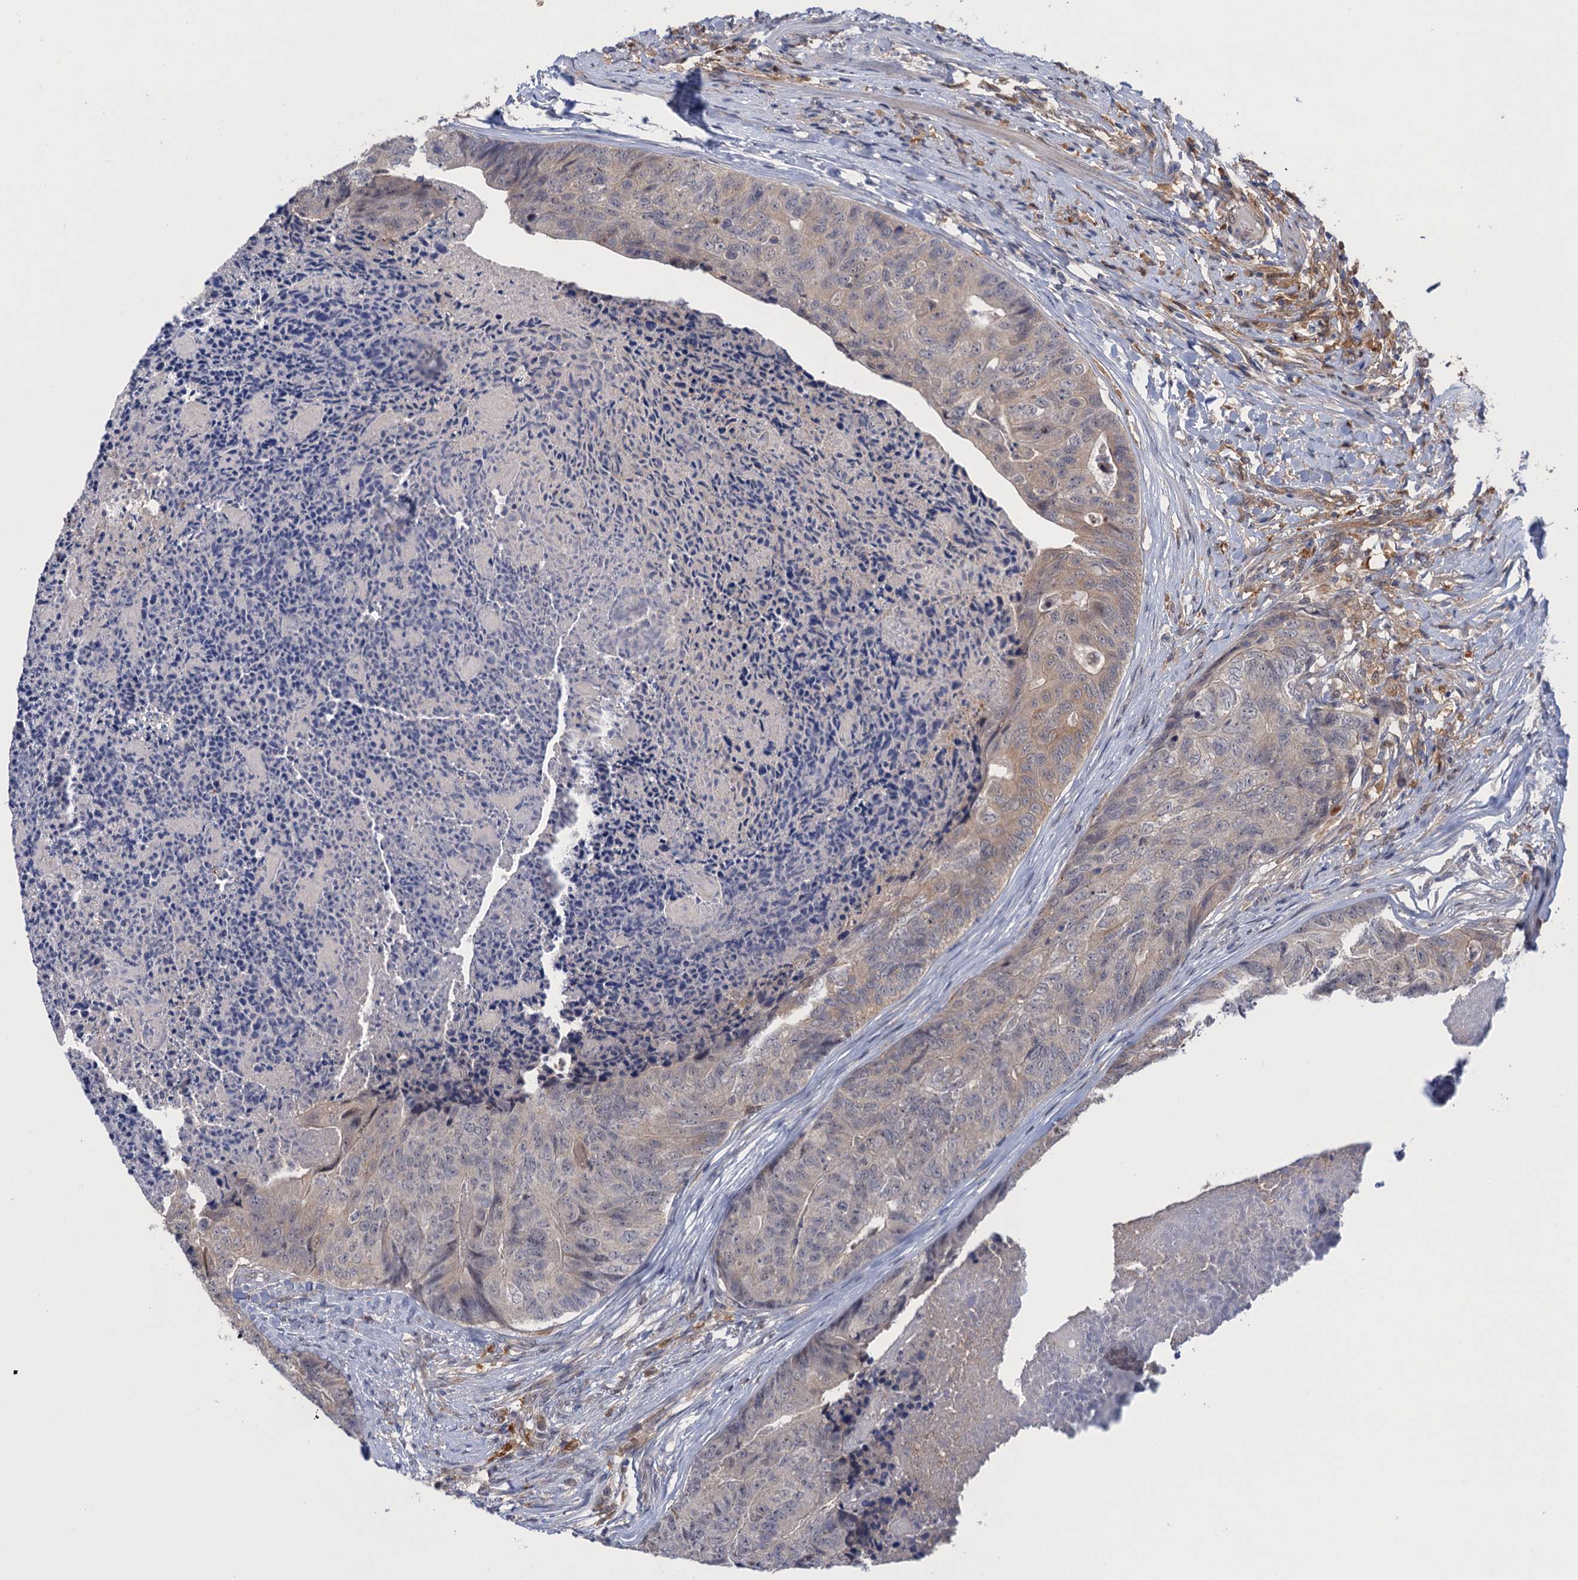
{"staining": {"intensity": "weak", "quantity": "<25%", "location": "cytoplasmic/membranous"}, "tissue": "colorectal cancer", "cell_type": "Tumor cells", "image_type": "cancer", "snomed": [{"axis": "morphology", "description": "Adenocarcinoma, NOS"}, {"axis": "topography", "description": "Colon"}], "caption": "Immunohistochemical staining of human colorectal cancer (adenocarcinoma) reveals no significant staining in tumor cells.", "gene": "NEK8", "patient": {"sex": "female", "age": 67}}